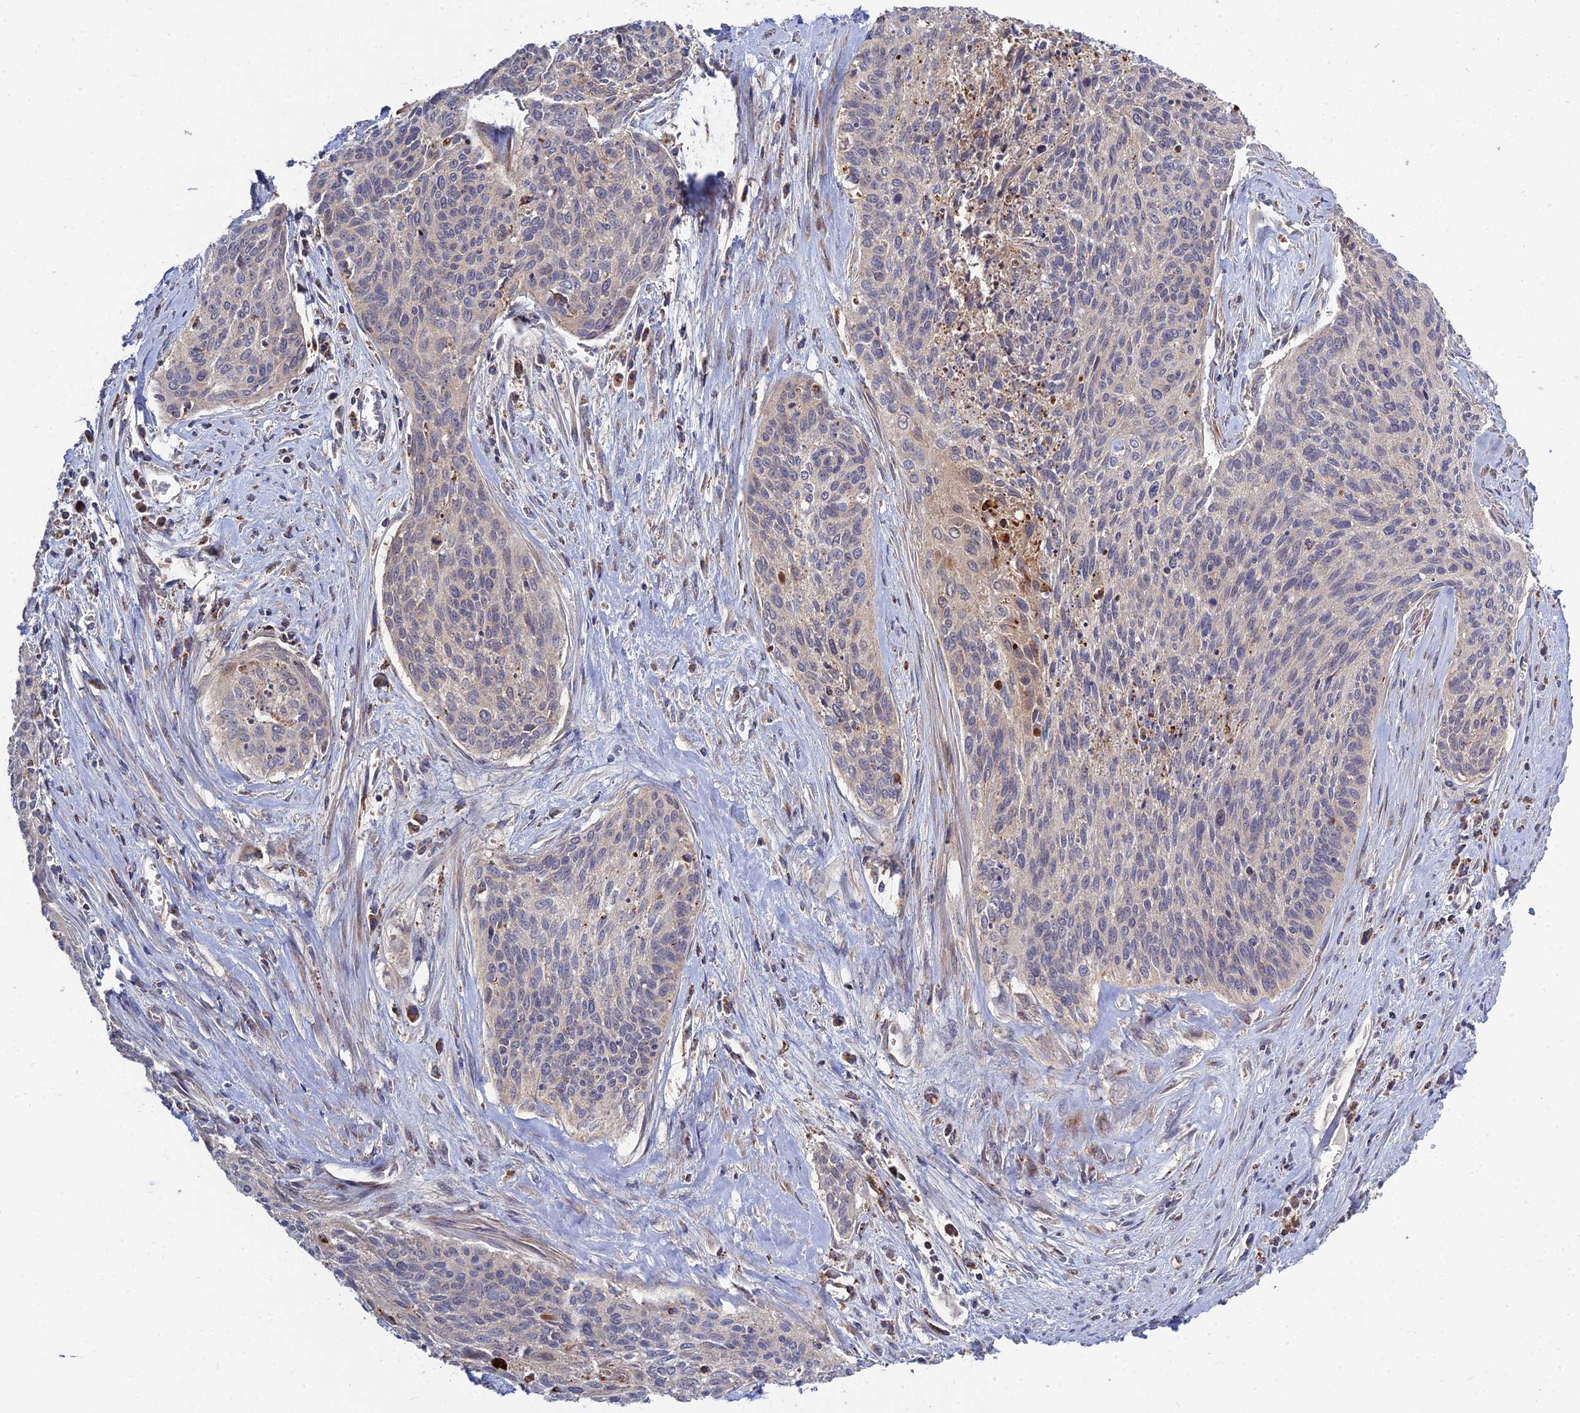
{"staining": {"intensity": "negative", "quantity": "none", "location": "none"}, "tissue": "cervical cancer", "cell_type": "Tumor cells", "image_type": "cancer", "snomed": [{"axis": "morphology", "description": "Squamous cell carcinoma, NOS"}, {"axis": "topography", "description": "Cervix"}], "caption": "This micrograph is of cervical cancer stained with IHC to label a protein in brown with the nuclei are counter-stained blue. There is no positivity in tumor cells.", "gene": "RIC8B", "patient": {"sex": "female", "age": 55}}